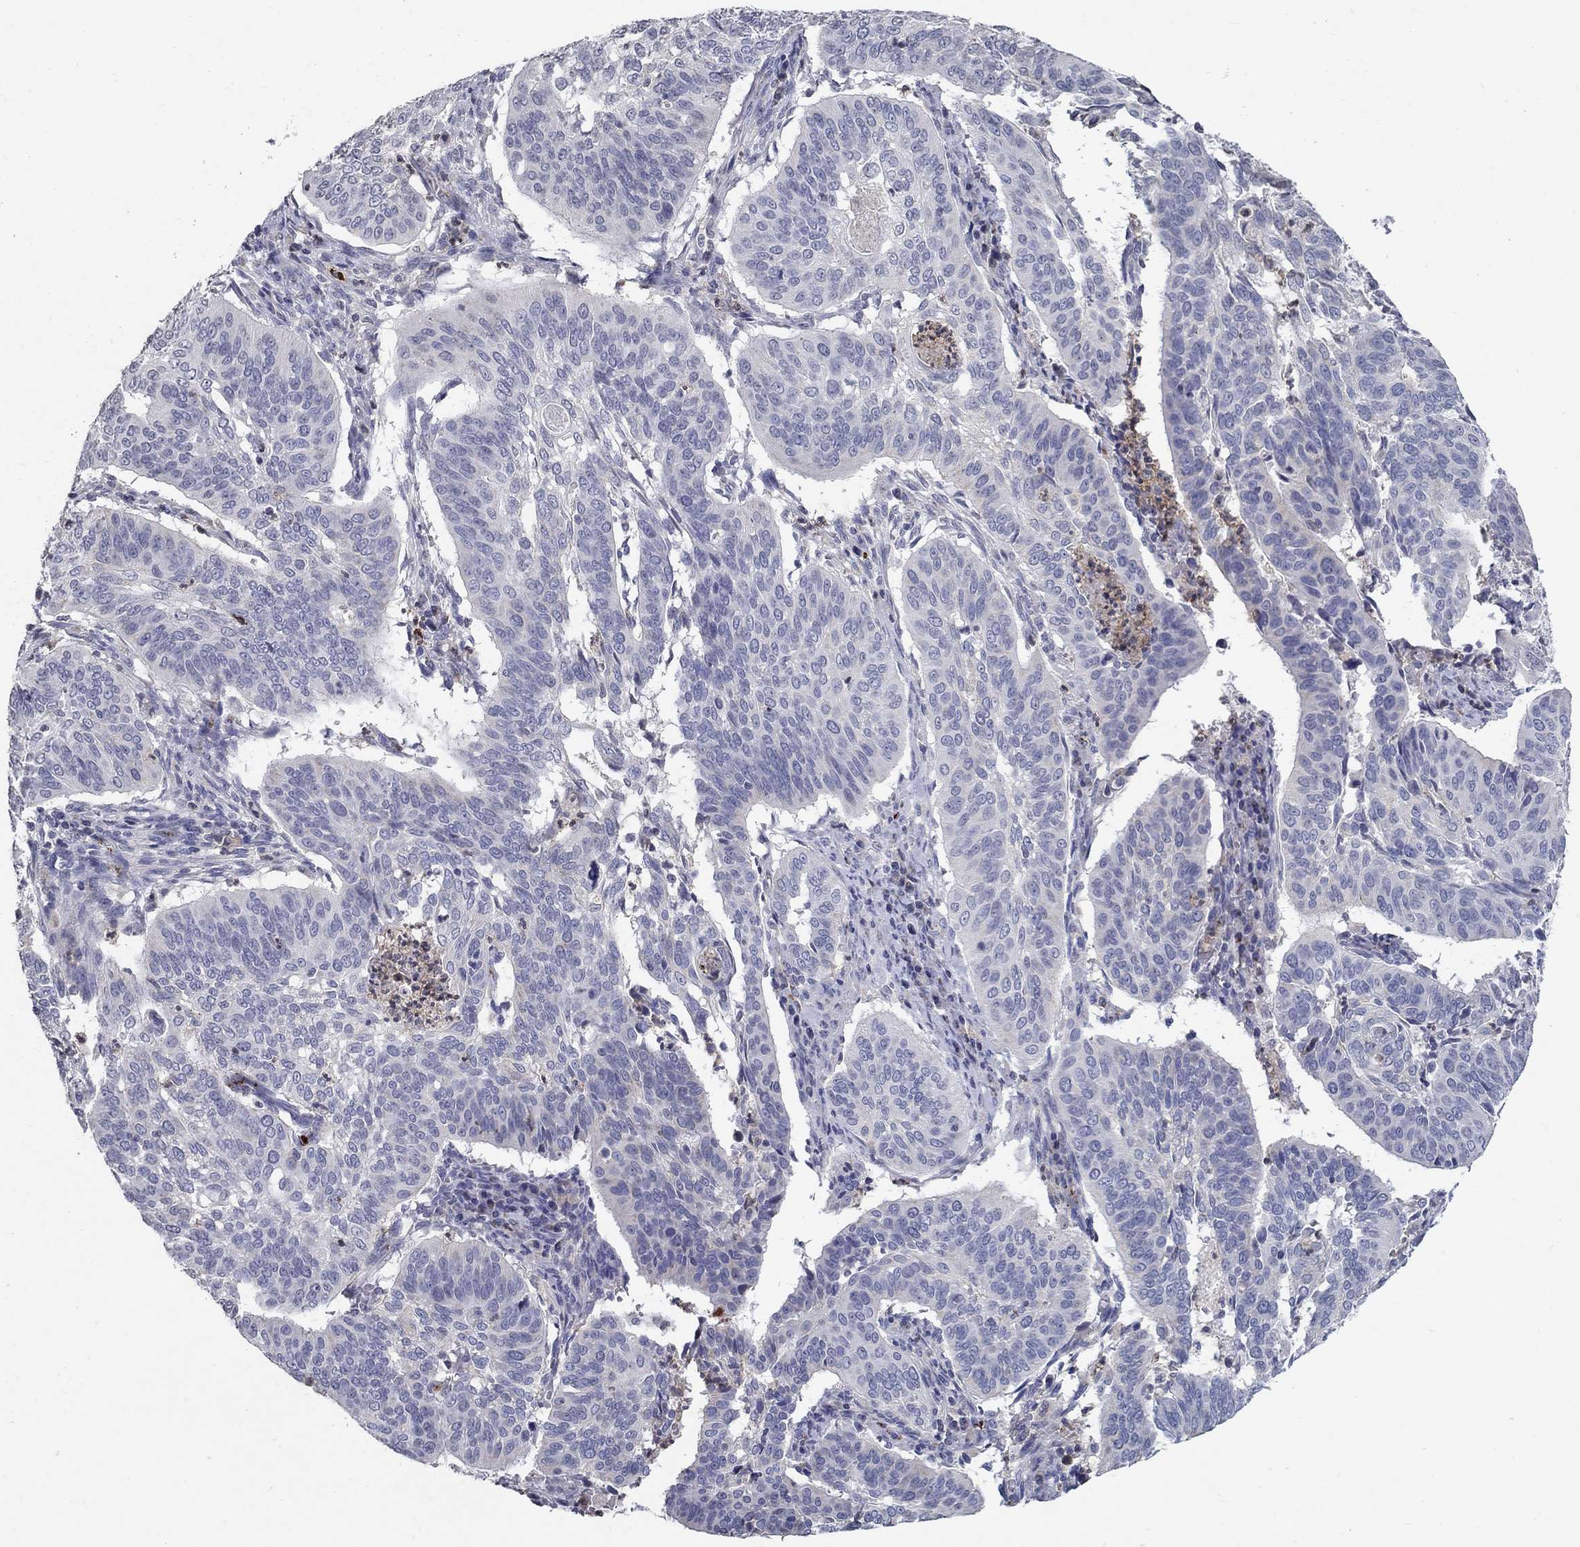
{"staining": {"intensity": "weak", "quantity": "<25%", "location": "cytoplasmic/membranous"}, "tissue": "cervical cancer", "cell_type": "Tumor cells", "image_type": "cancer", "snomed": [{"axis": "morphology", "description": "Normal tissue, NOS"}, {"axis": "morphology", "description": "Squamous cell carcinoma, NOS"}, {"axis": "topography", "description": "Cervix"}], "caption": "IHC histopathology image of human cervical cancer (squamous cell carcinoma) stained for a protein (brown), which reveals no positivity in tumor cells. (DAB immunohistochemistry (IHC), high magnification).", "gene": "TINAG", "patient": {"sex": "female", "age": 39}}